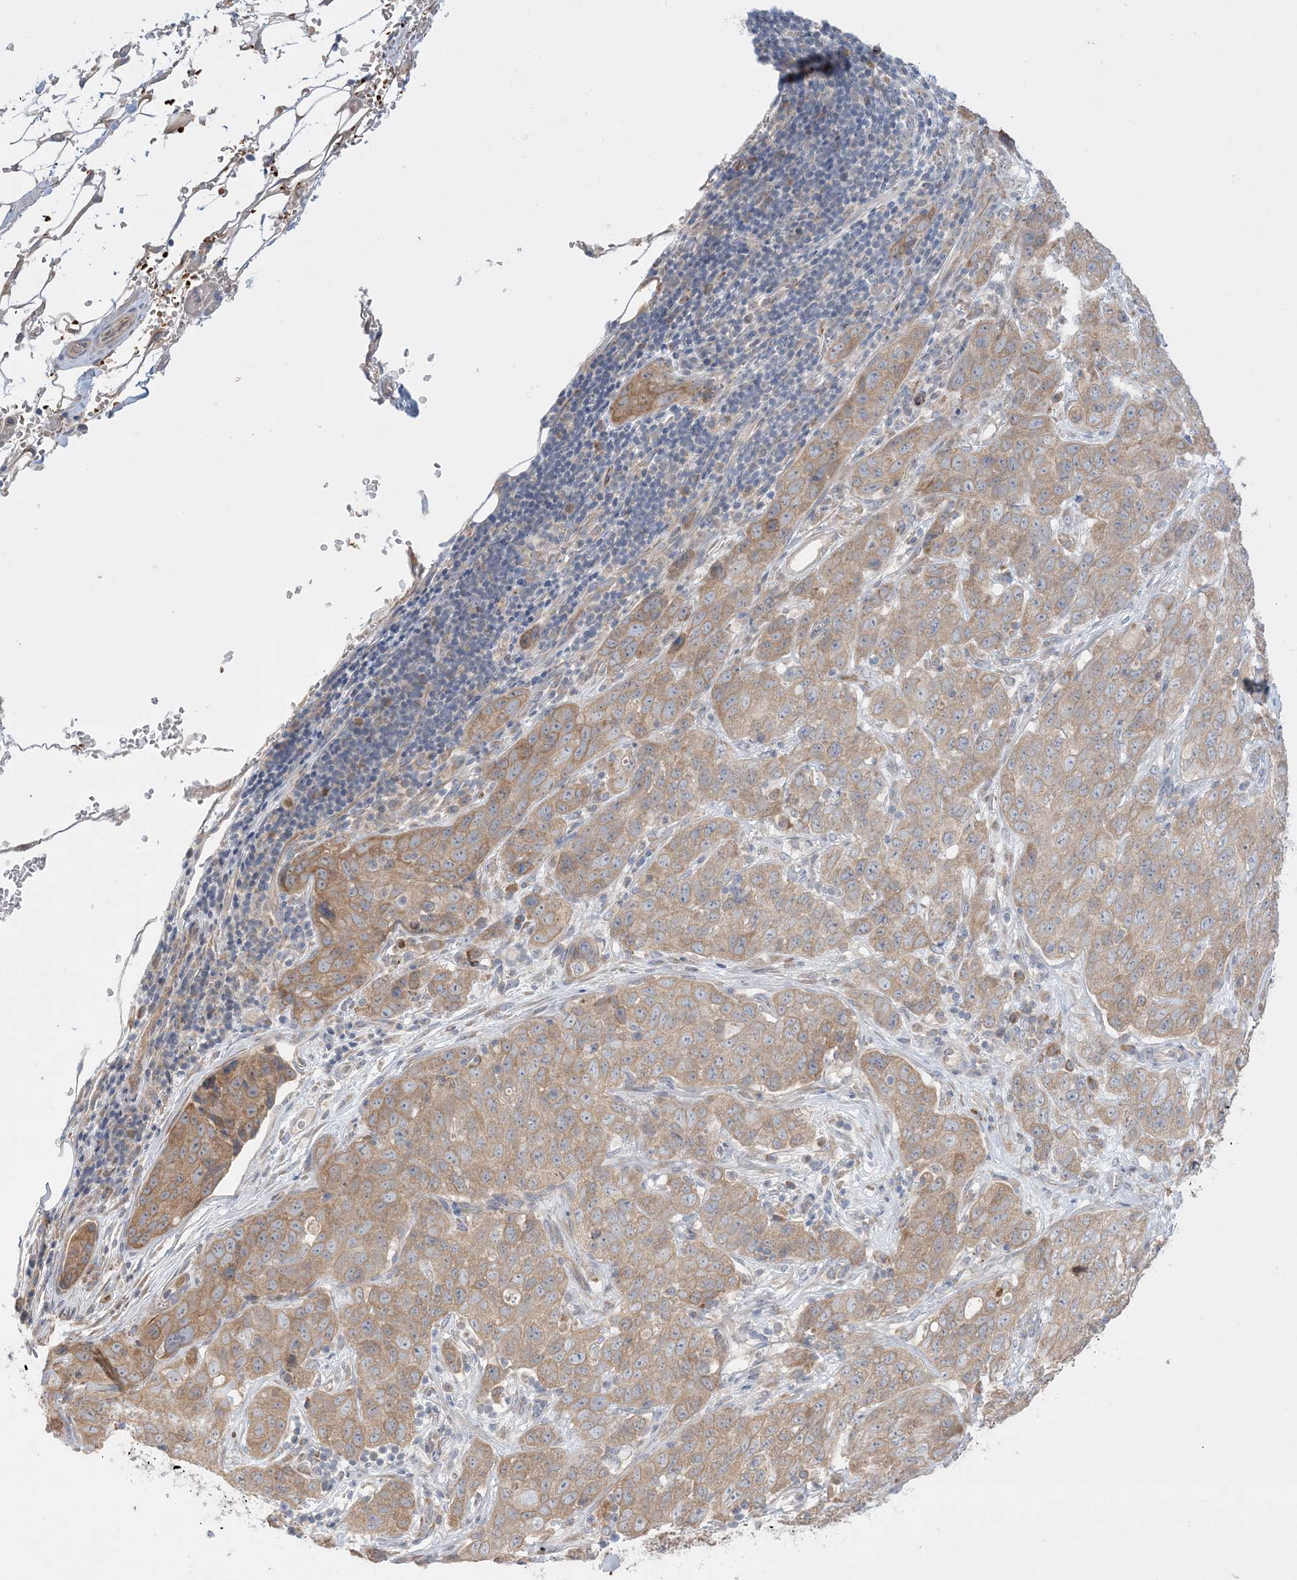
{"staining": {"intensity": "moderate", "quantity": "25%-75%", "location": "cytoplasmic/membranous"}, "tissue": "stomach cancer", "cell_type": "Tumor cells", "image_type": "cancer", "snomed": [{"axis": "morphology", "description": "Normal tissue, NOS"}, {"axis": "morphology", "description": "Adenocarcinoma, NOS"}, {"axis": "topography", "description": "Lymph node"}, {"axis": "topography", "description": "Stomach"}], "caption": "Immunohistochemical staining of stomach adenocarcinoma shows medium levels of moderate cytoplasmic/membranous positivity in about 25%-75% of tumor cells.", "gene": "MMGT1", "patient": {"sex": "male", "age": 48}}